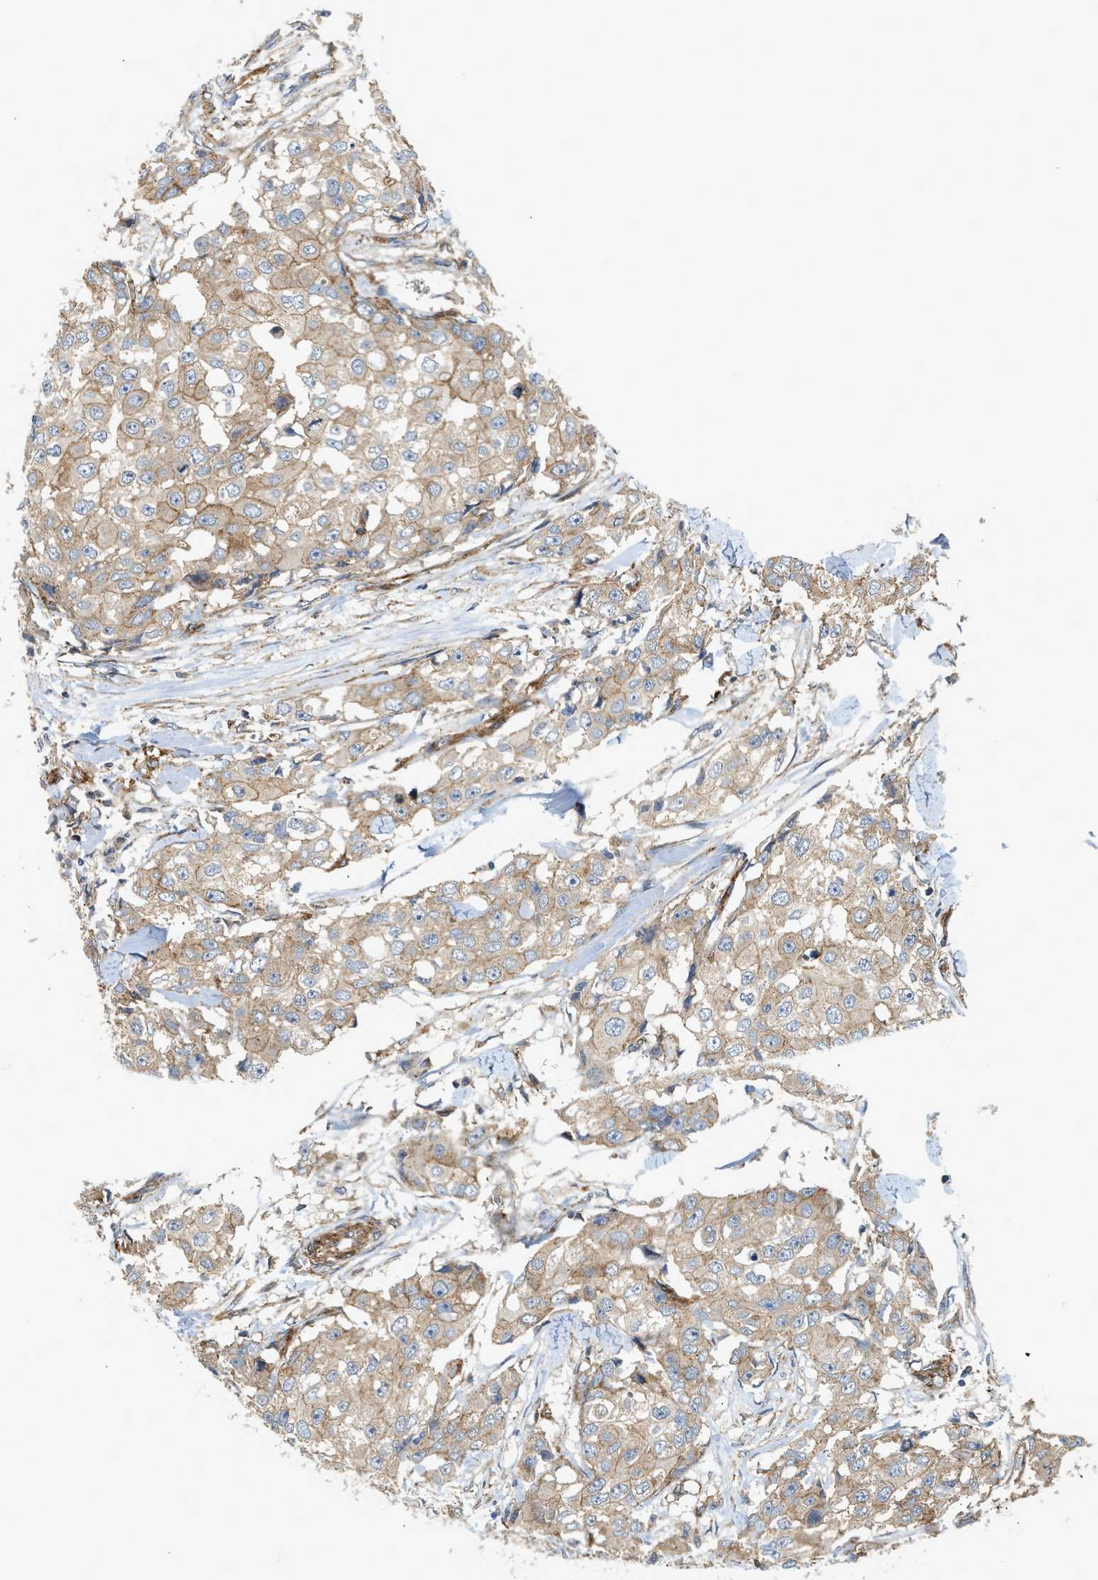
{"staining": {"intensity": "weak", "quantity": ">75%", "location": "cytoplasmic/membranous"}, "tissue": "breast cancer", "cell_type": "Tumor cells", "image_type": "cancer", "snomed": [{"axis": "morphology", "description": "Duct carcinoma"}, {"axis": "topography", "description": "Breast"}], "caption": "An immunohistochemistry (IHC) photomicrograph of tumor tissue is shown. Protein staining in brown shows weak cytoplasmic/membranous positivity in breast intraductal carcinoma within tumor cells.", "gene": "HIP1", "patient": {"sex": "female", "age": 27}}